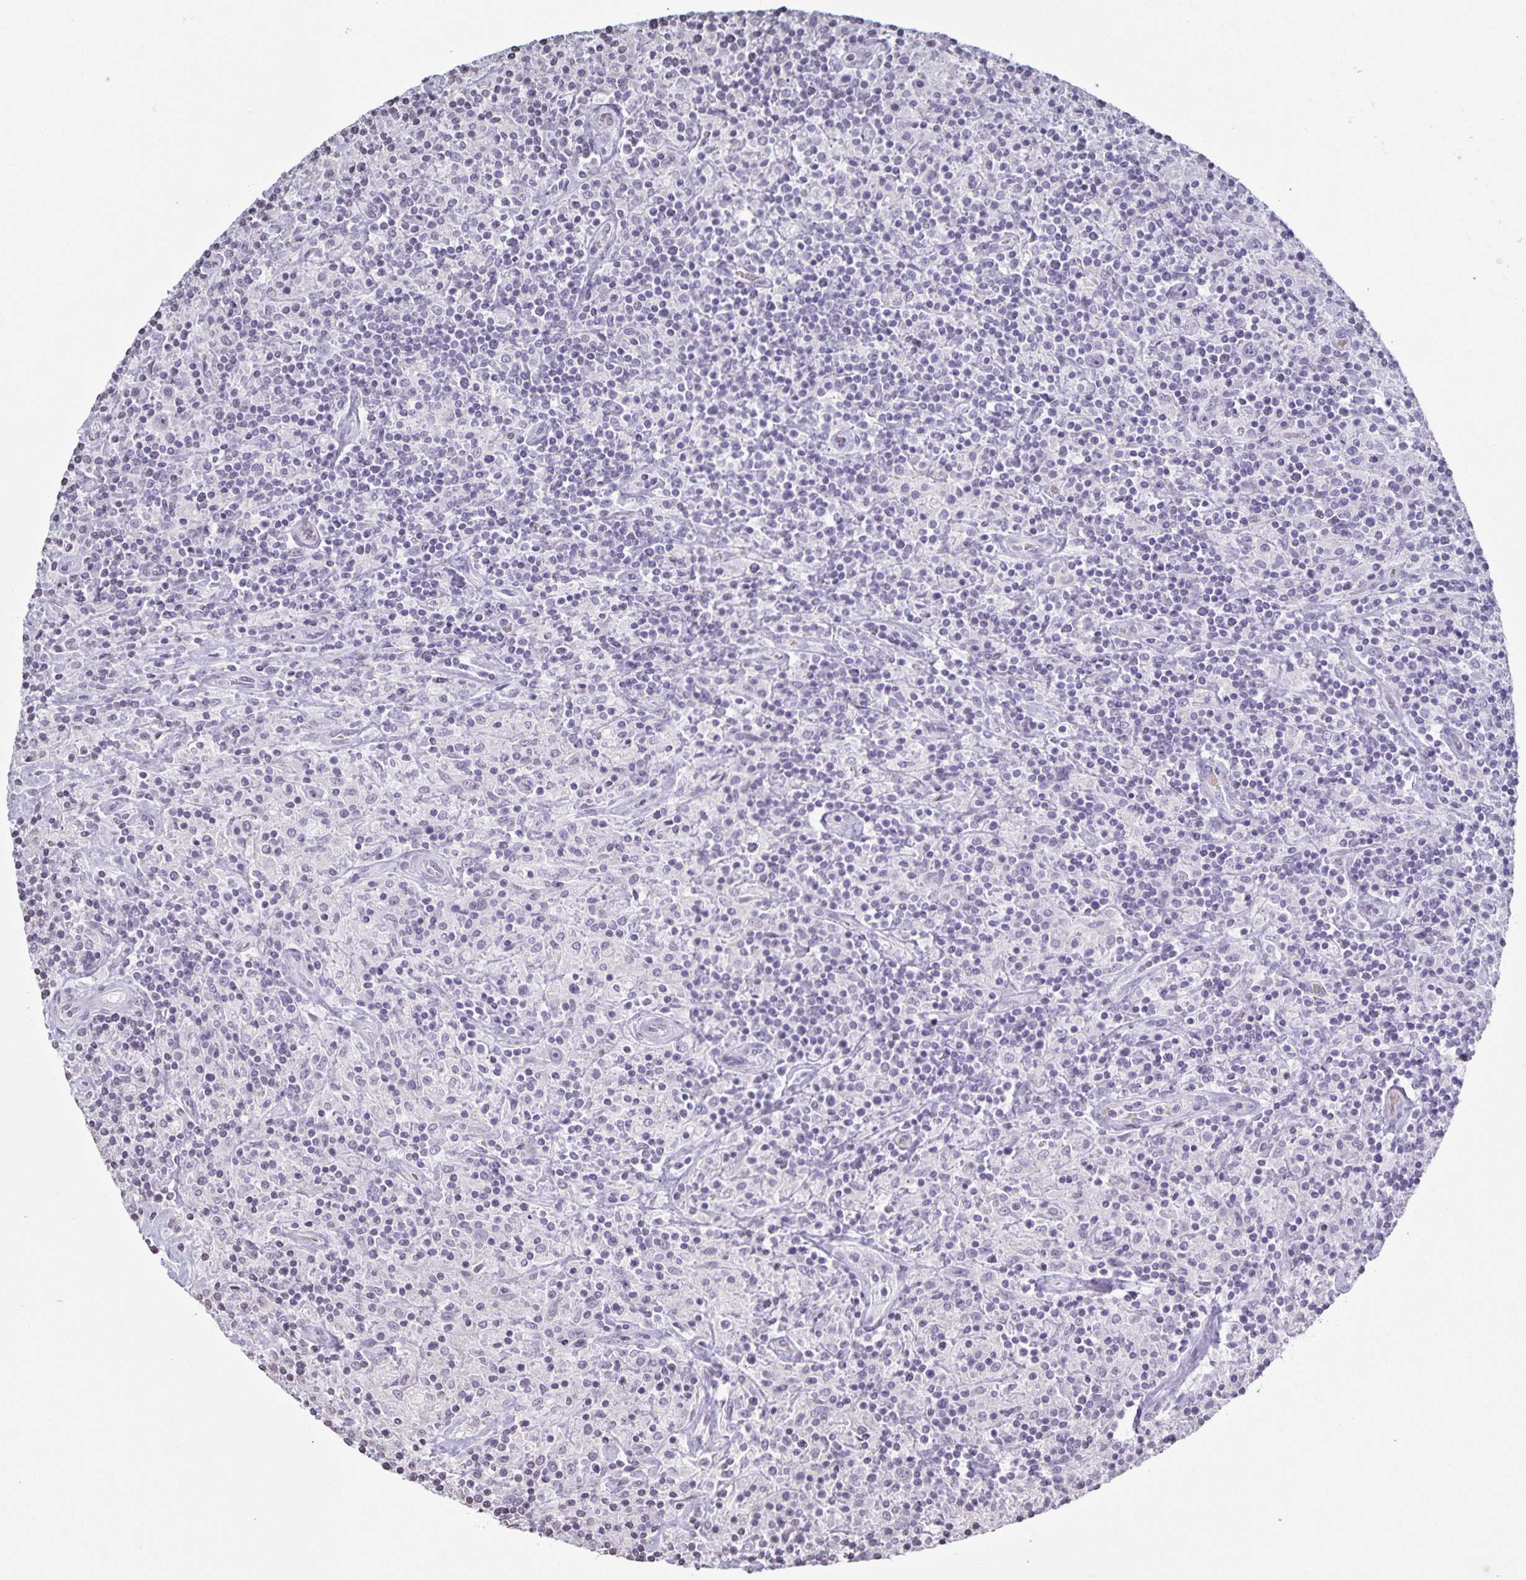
{"staining": {"intensity": "negative", "quantity": "none", "location": "none"}, "tissue": "lymphoma", "cell_type": "Tumor cells", "image_type": "cancer", "snomed": [{"axis": "morphology", "description": "Hodgkin's disease, NOS"}, {"axis": "topography", "description": "Lymph node"}], "caption": "Tumor cells show no significant staining in lymphoma.", "gene": "AQP4", "patient": {"sex": "male", "age": 70}}